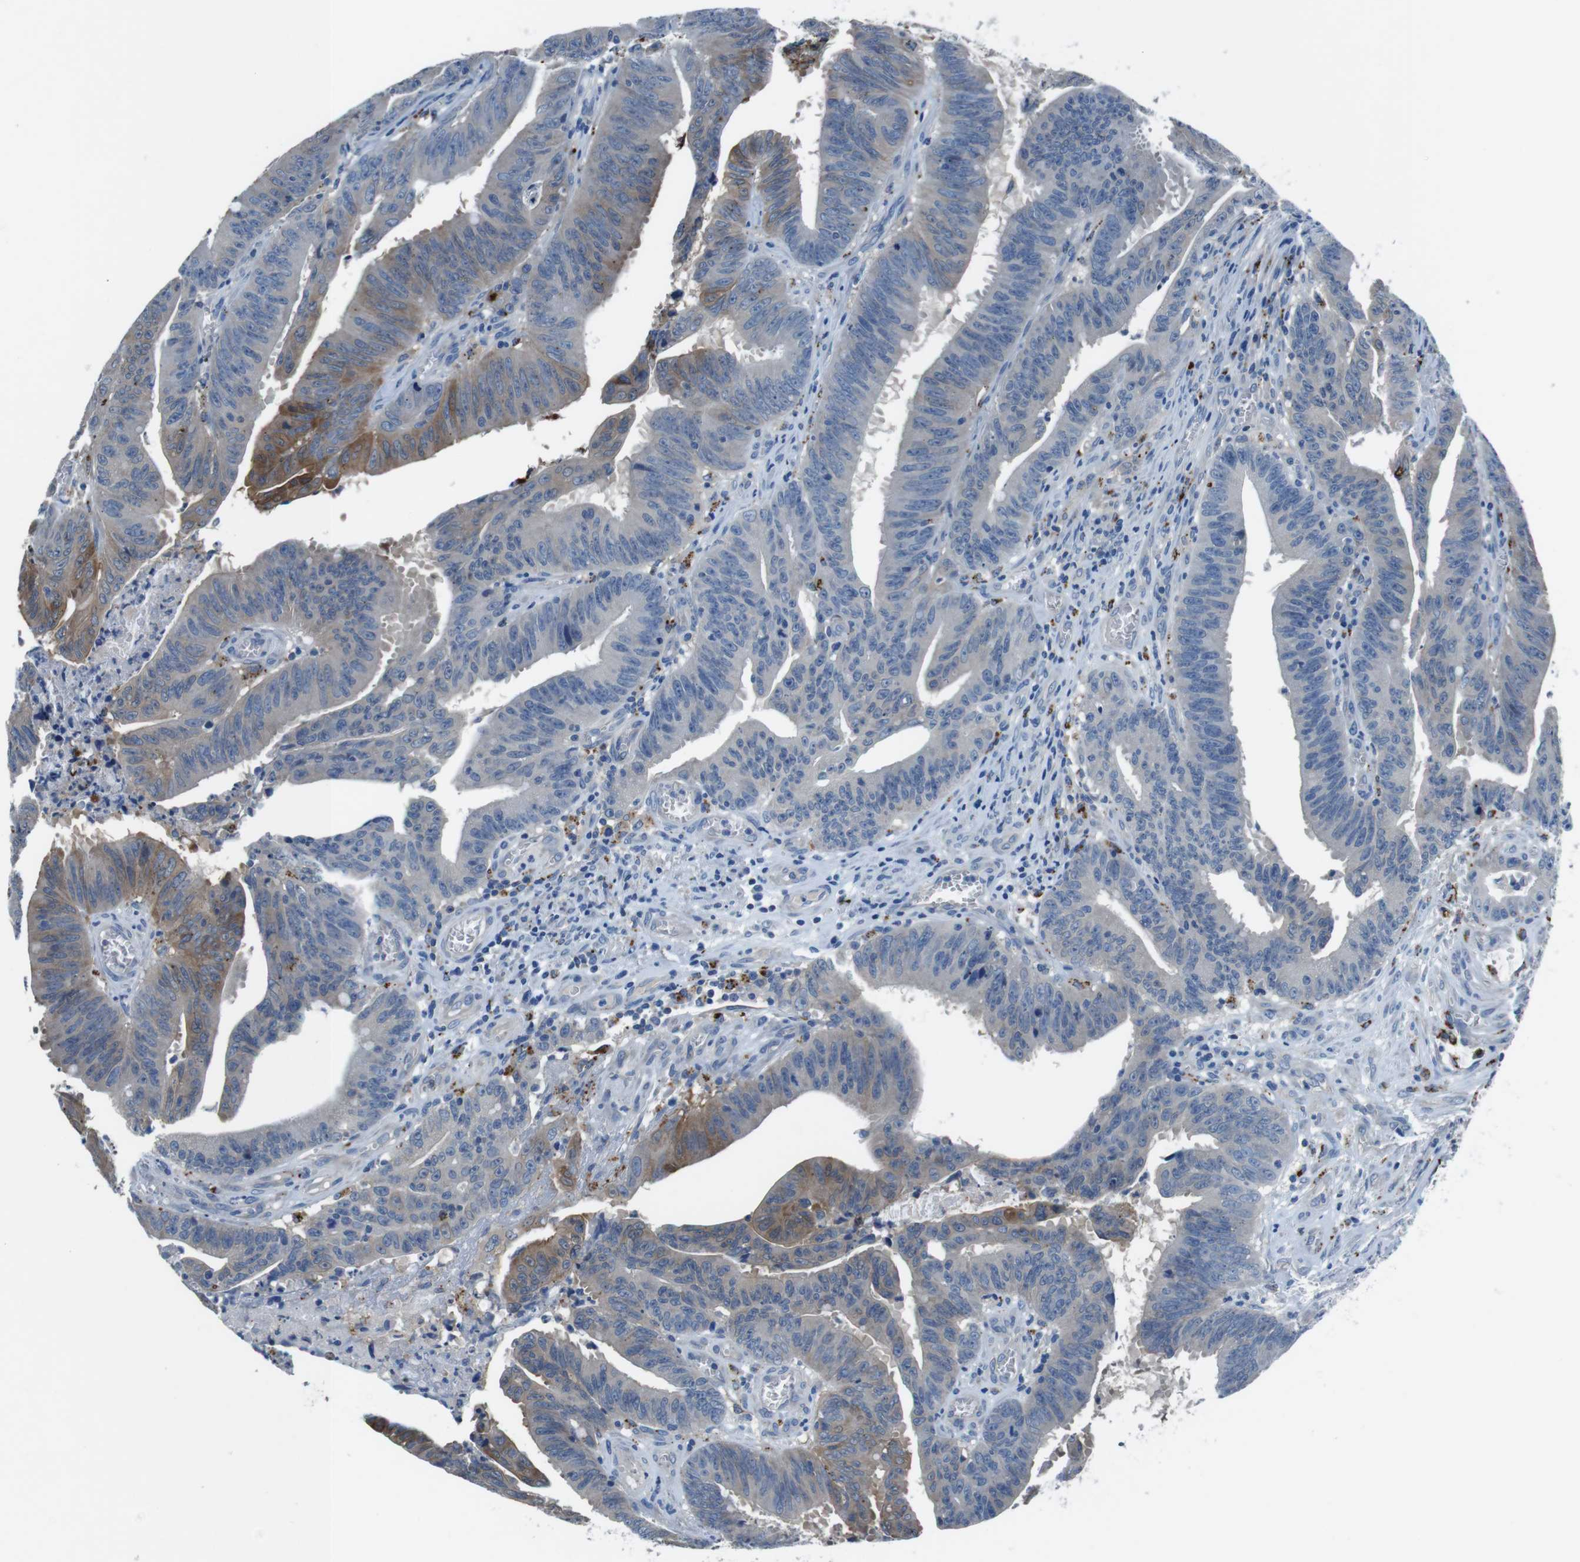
{"staining": {"intensity": "moderate", "quantity": "<25%", "location": "cytoplasmic/membranous"}, "tissue": "colorectal cancer", "cell_type": "Tumor cells", "image_type": "cancer", "snomed": [{"axis": "morphology", "description": "Adenocarcinoma, NOS"}, {"axis": "topography", "description": "Colon"}], "caption": "A high-resolution photomicrograph shows immunohistochemistry staining of adenocarcinoma (colorectal), which reveals moderate cytoplasmic/membranous staining in approximately <25% of tumor cells. (brown staining indicates protein expression, while blue staining denotes nuclei).", "gene": "TULP3", "patient": {"sex": "male", "age": 45}}